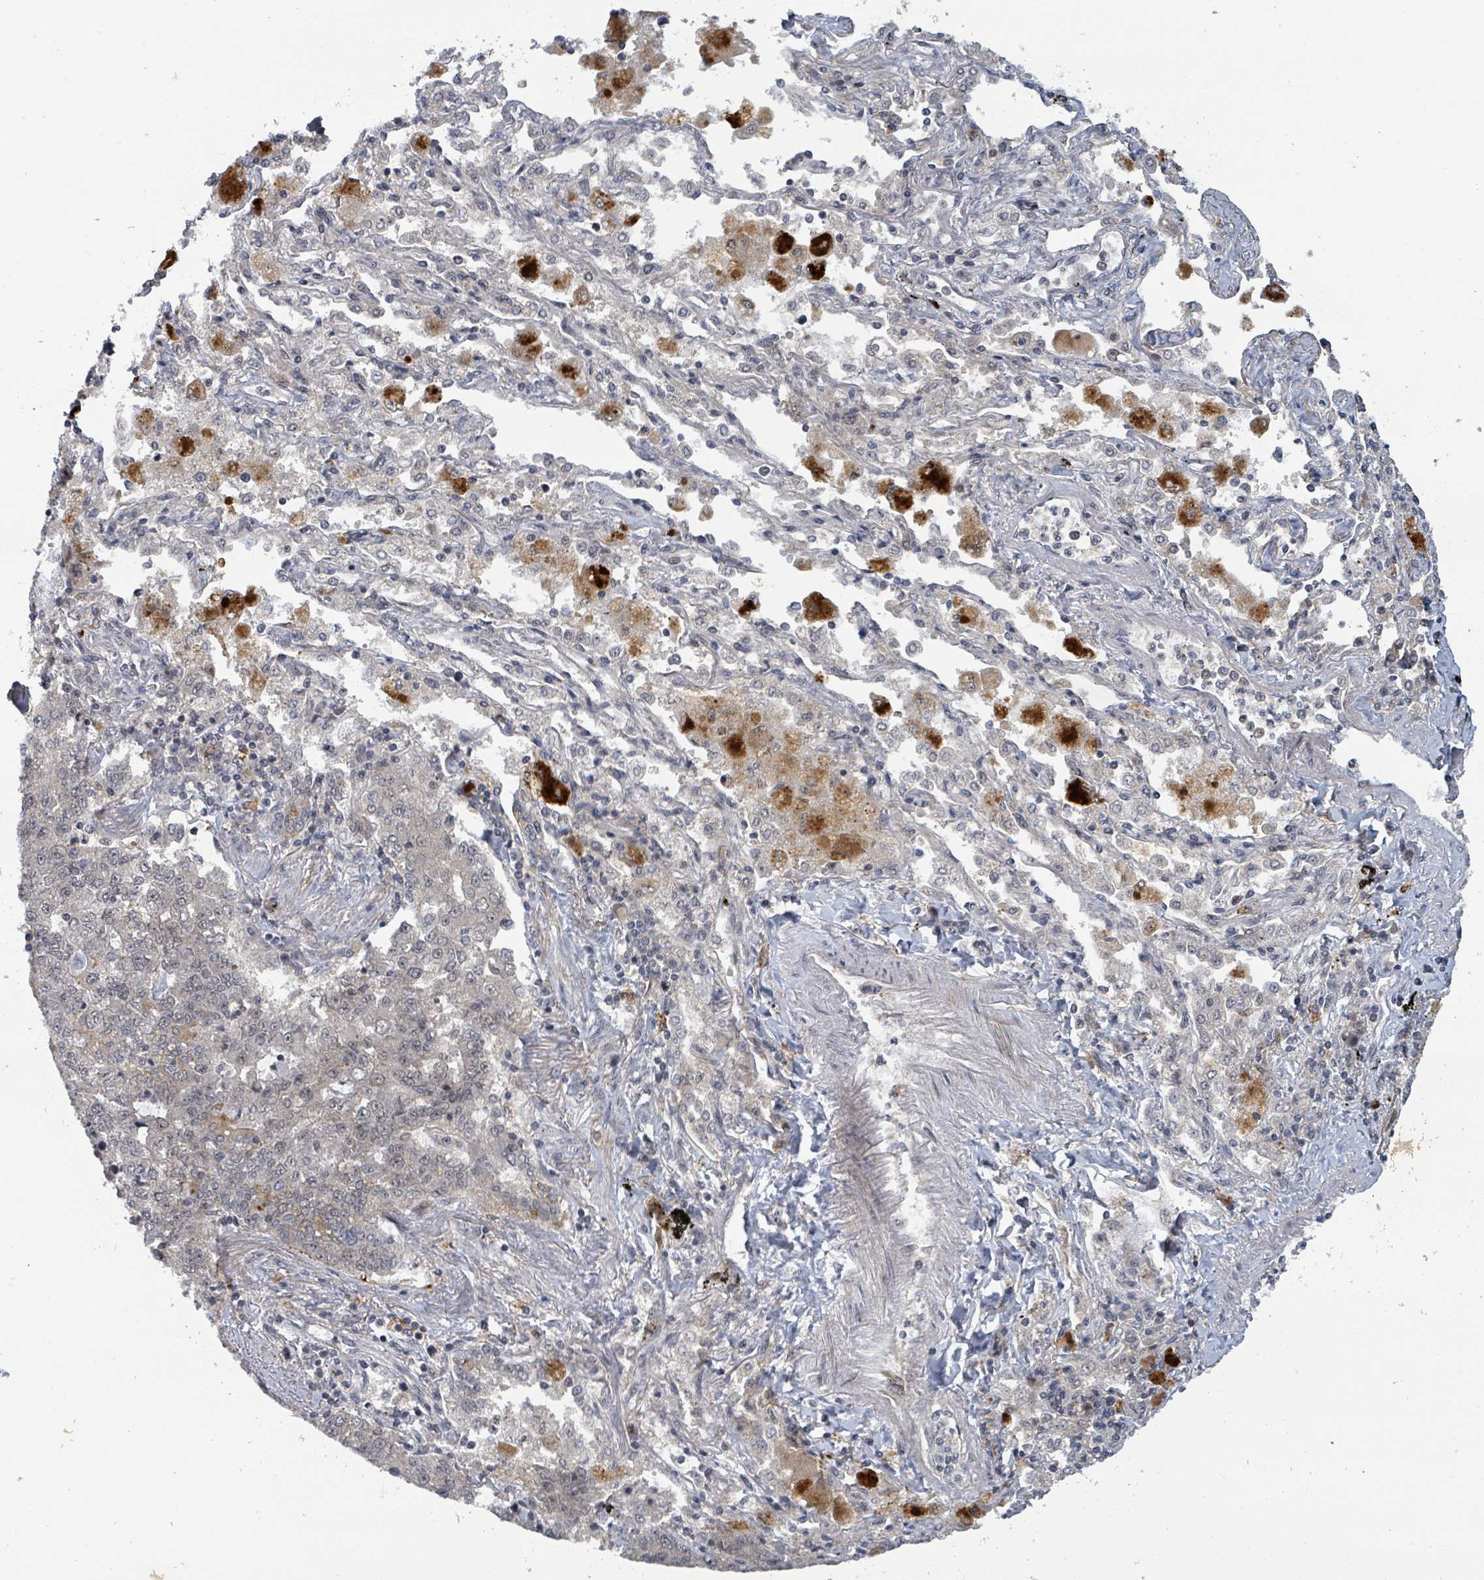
{"staining": {"intensity": "negative", "quantity": "none", "location": "none"}, "tissue": "lung cancer", "cell_type": "Tumor cells", "image_type": "cancer", "snomed": [{"axis": "morphology", "description": "Adenocarcinoma, NOS"}, {"axis": "topography", "description": "Lung"}], "caption": "Human lung cancer (adenocarcinoma) stained for a protein using IHC displays no expression in tumor cells.", "gene": "GTF3C1", "patient": {"sex": "male", "age": 49}}